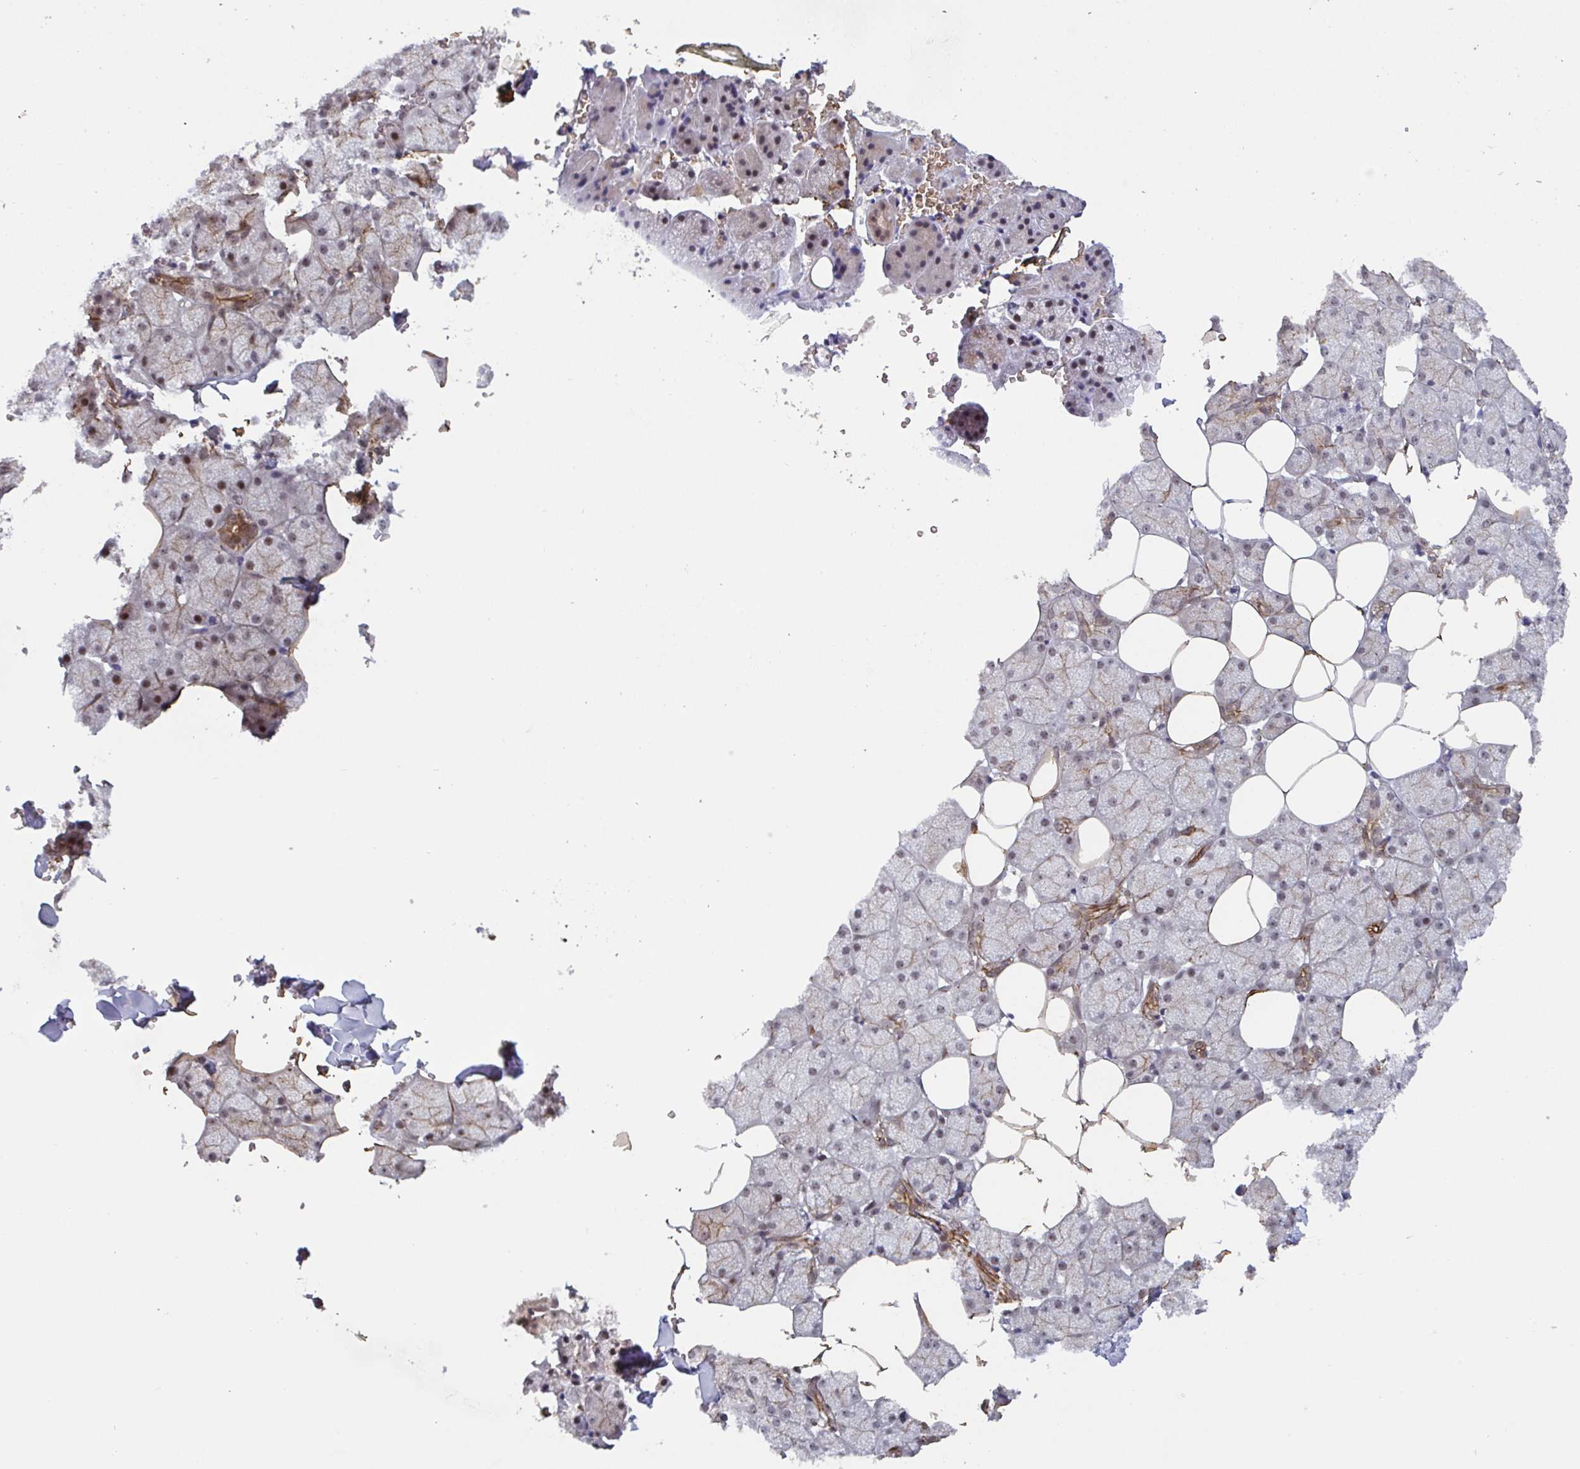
{"staining": {"intensity": "strong", "quantity": "25%-75%", "location": "cytoplasmic/membranous,nuclear"}, "tissue": "salivary gland", "cell_type": "Glandular cells", "image_type": "normal", "snomed": [{"axis": "morphology", "description": "Normal tissue, NOS"}, {"axis": "topography", "description": "Salivary gland"}, {"axis": "topography", "description": "Peripheral nerve tissue"}], "caption": "Strong cytoplasmic/membranous,nuclear positivity for a protein is appreciated in approximately 25%-75% of glandular cells of normal salivary gland using immunohistochemistry.", "gene": "NLRP13", "patient": {"sex": "male", "age": 38}}